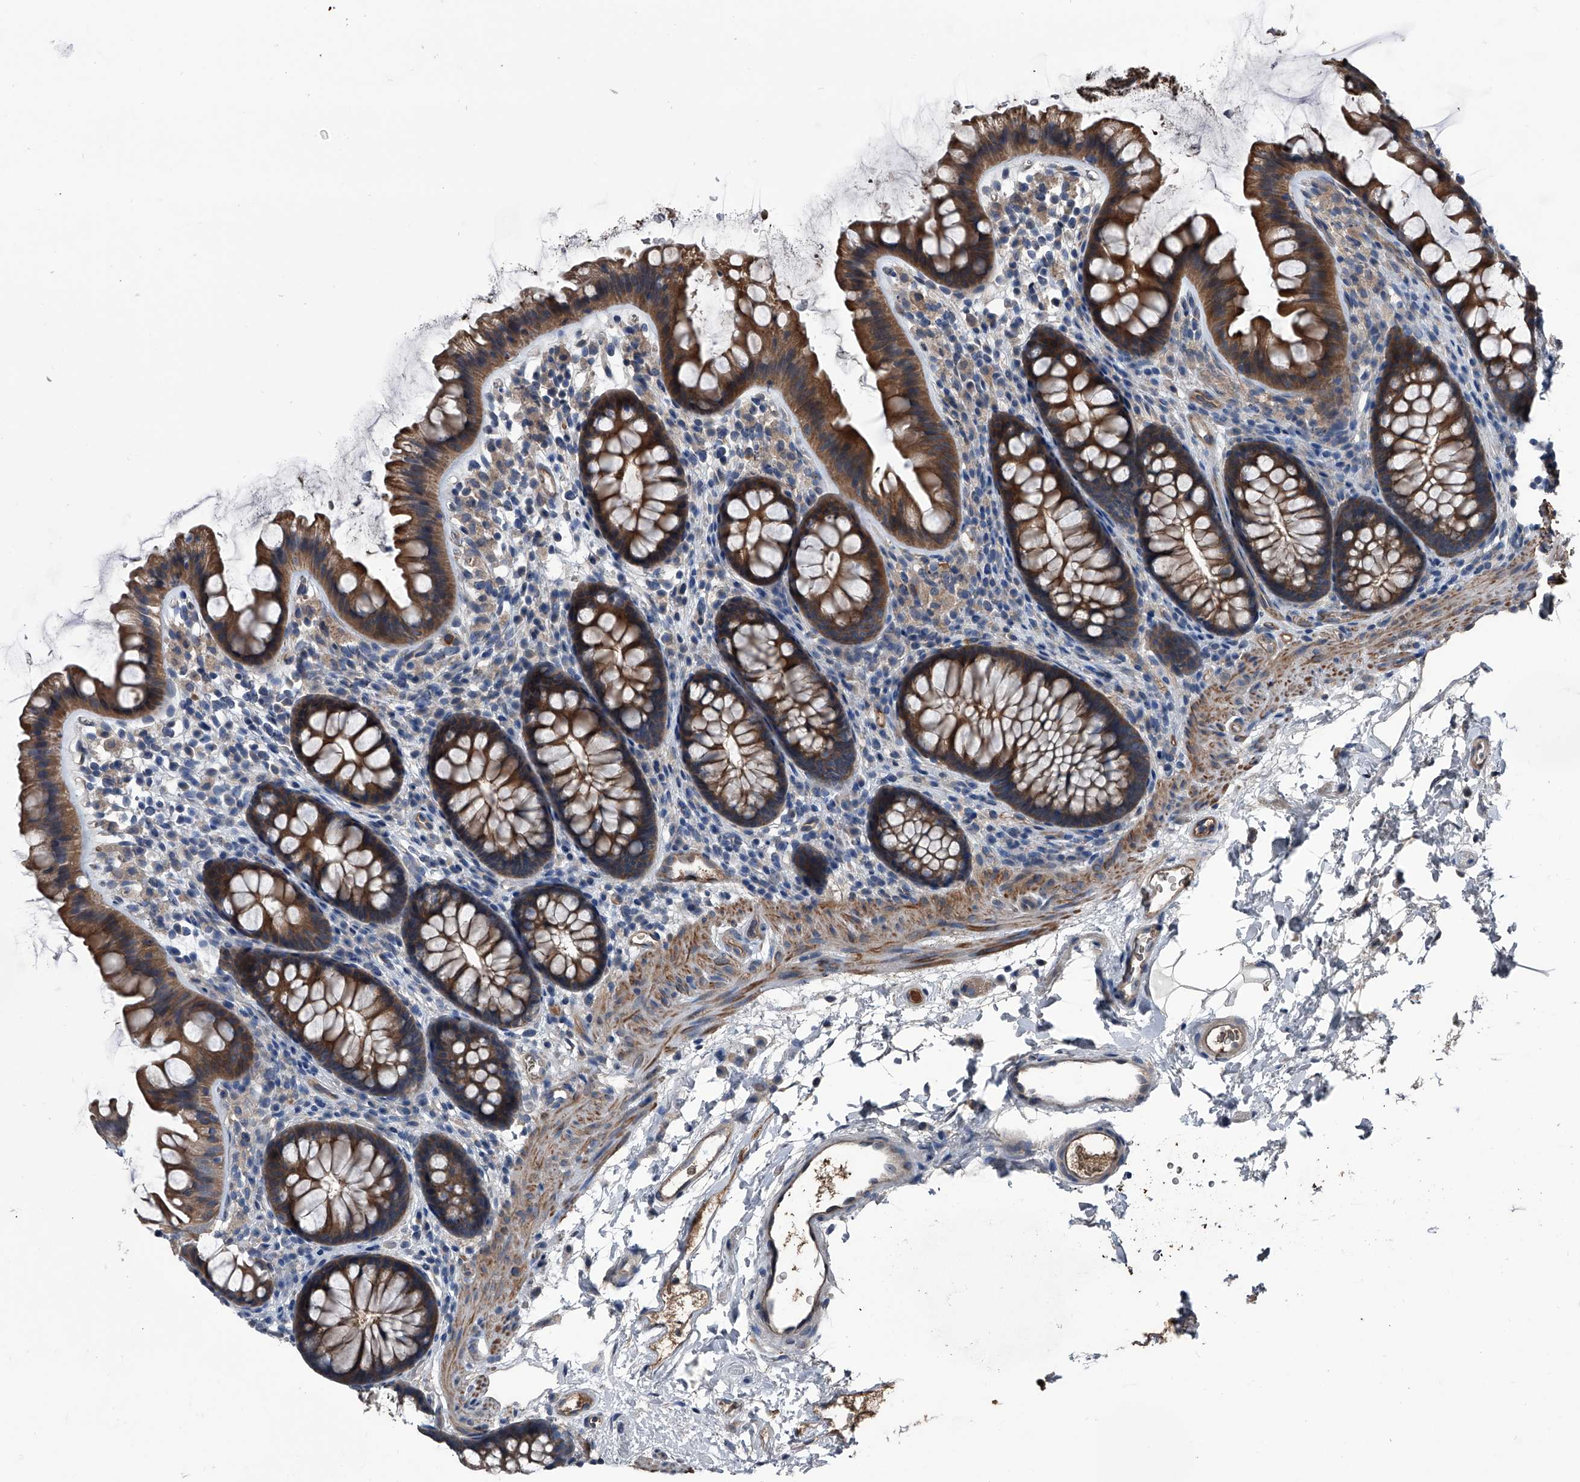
{"staining": {"intensity": "moderate", "quantity": ">75%", "location": "cytoplasmic/membranous"}, "tissue": "colon", "cell_type": "Endothelial cells", "image_type": "normal", "snomed": [{"axis": "morphology", "description": "Normal tissue, NOS"}, {"axis": "topography", "description": "Colon"}], "caption": "Immunohistochemistry (IHC) histopathology image of unremarkable colon: human colon stained using immunohistochemistry demonstrates medium levels of moderate protein expression localized specifically in the cytoplasmic/membranous of endothelial cells, appearing as a cytoplasmic/membranous brown color.", "gene": "KIF13A", "patient": {"sex": "female", "age": 62}}